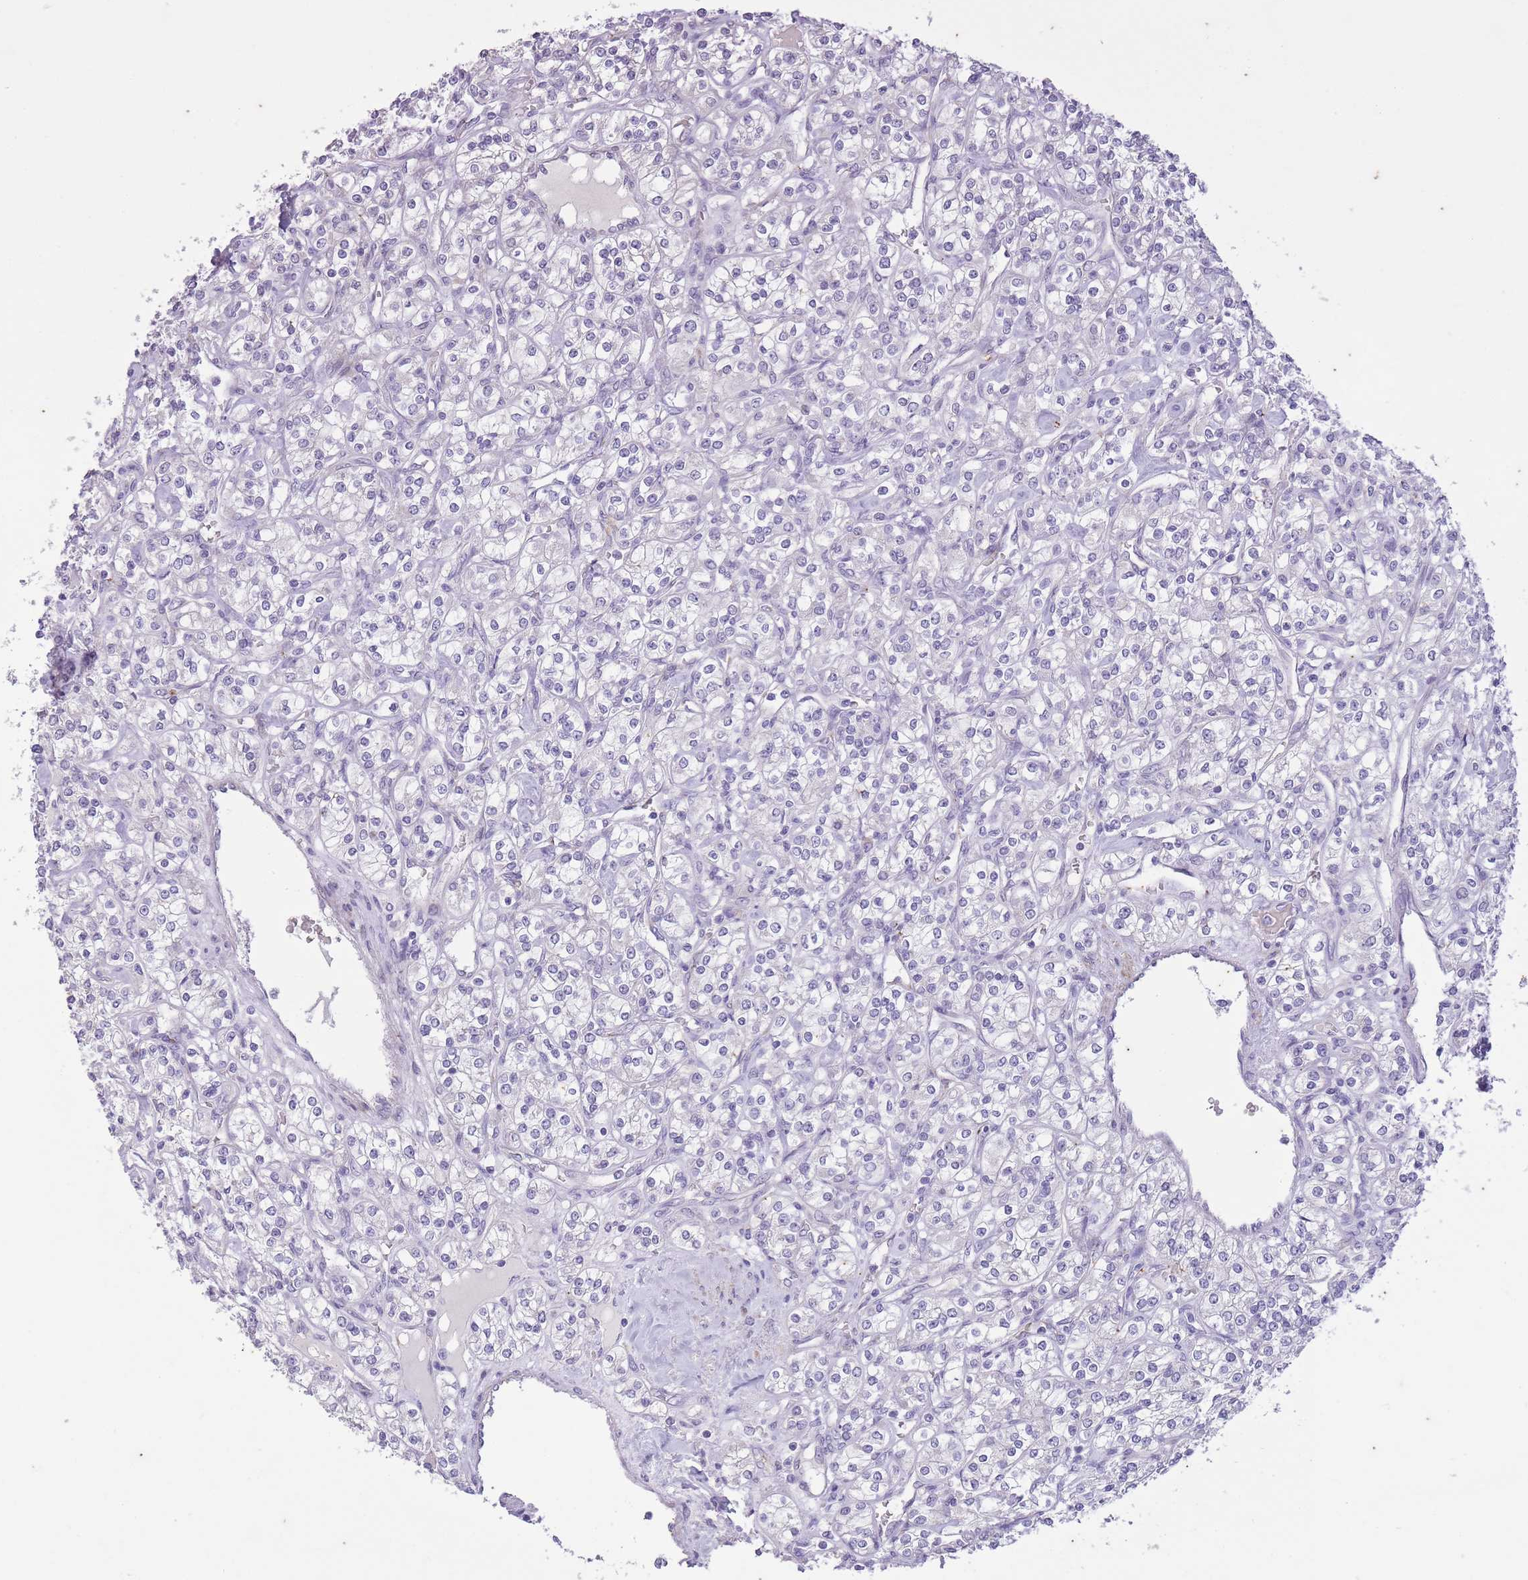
{"staining": {"intensity": "negative", "quantity": "none", "location": "none"}, "tissue": "renal cancer", "cell_type": "Tumor cells", "image_type": "cancer", "snomed": [{"axis": "morphology", "description": "Adenocarcinoma, NOS"}, {"axis": "topography", "description": "Kidney"}], "caption": "The IHC photomicrograph has no significant positivity in tumor cells of renal adenocarcinoma tissue.", "gene": "CNTNAP3", "patient": {"sex": "male", "age": 77}}